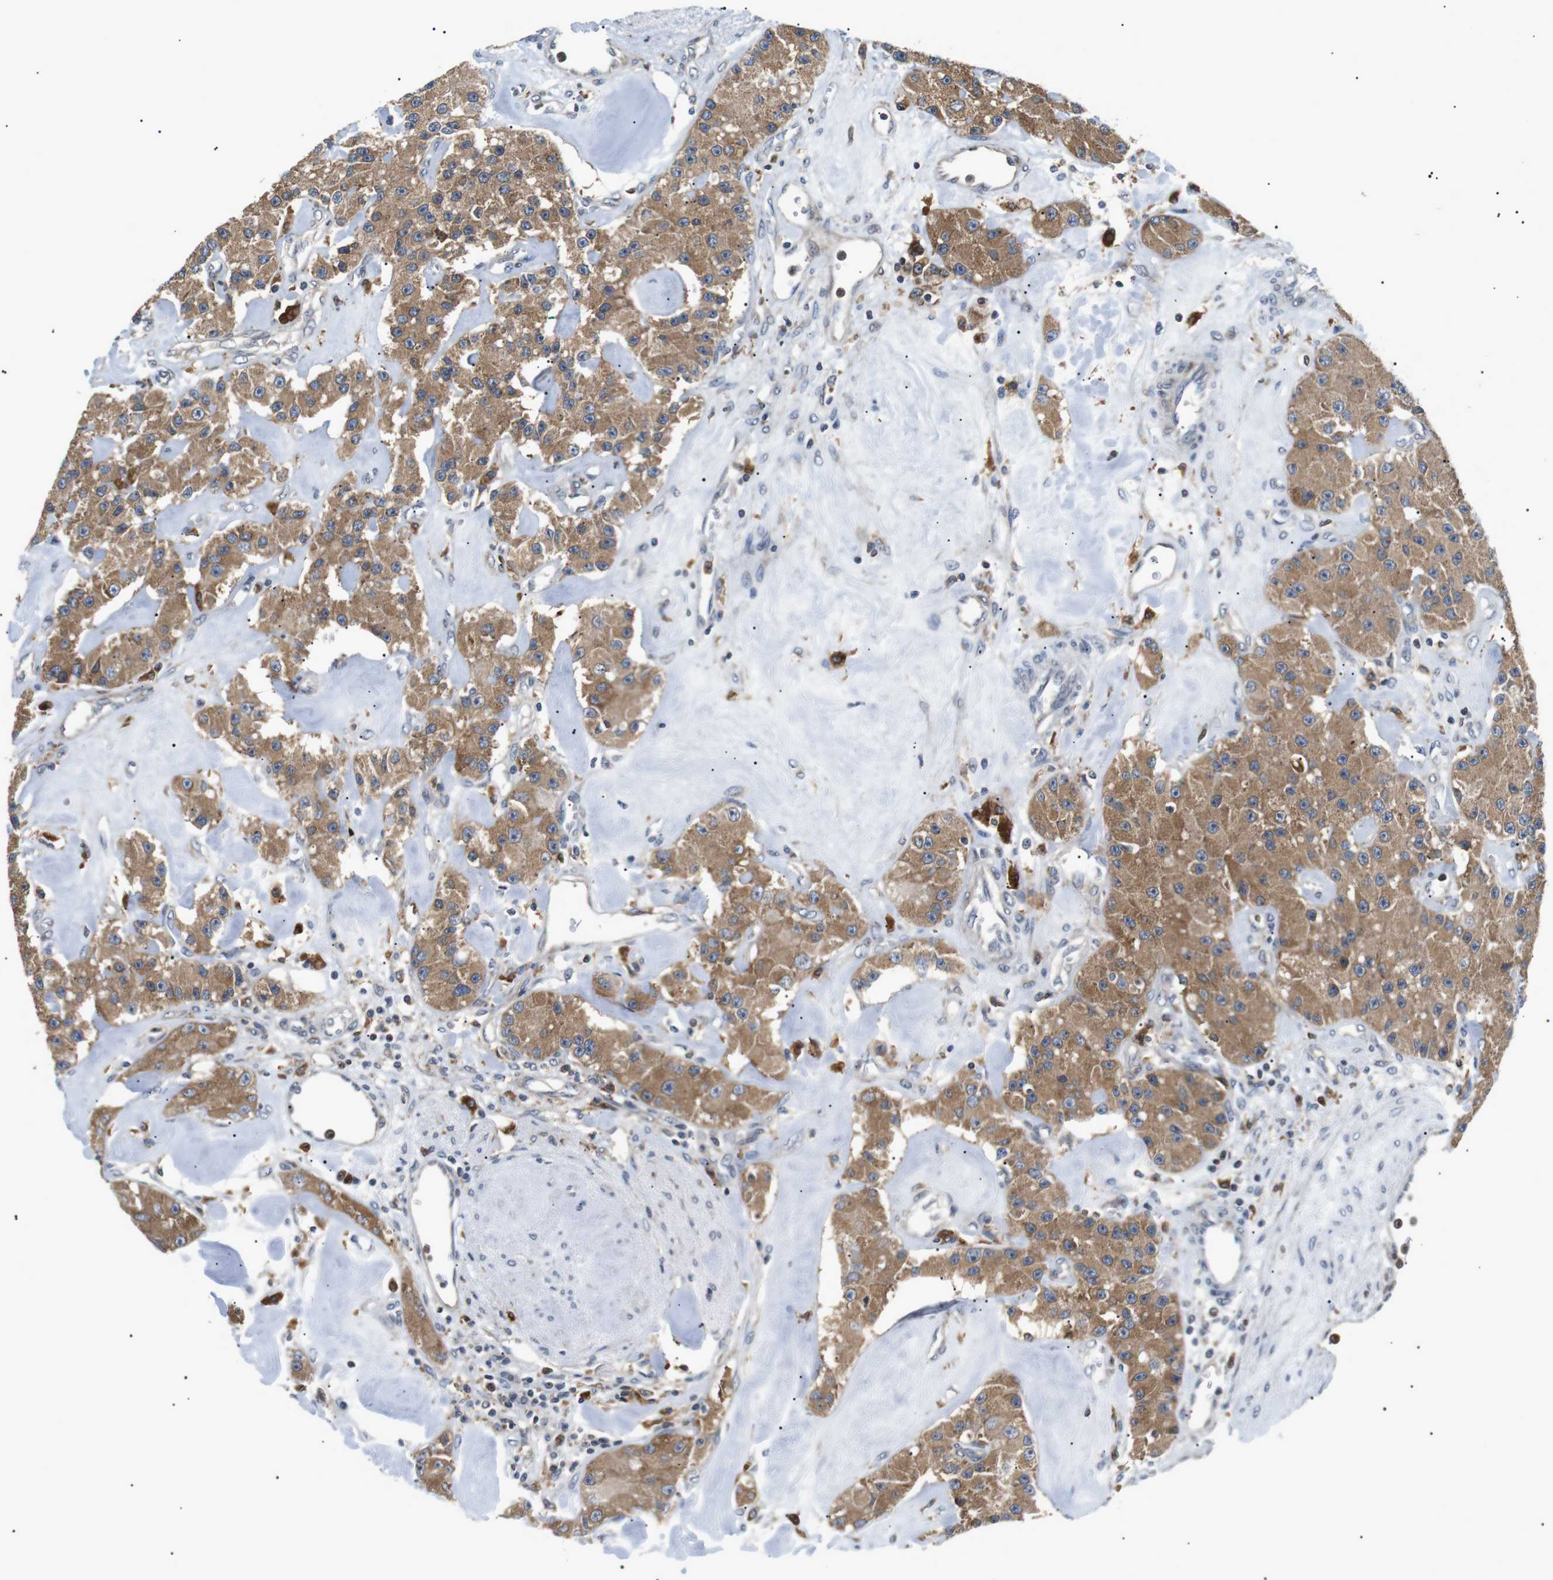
{"staining": {"intensity": "moderate", "quantity": ">75%", "location": "cytoplasmic/membranous"}, "tissue": "carcinoid", "cell_type": "Tumor cells", "image_type": "cancer", "snomed": [{"axis": "morphology", "description": "Carcinoid, malignant, NOS"}, {"axis": "topography", "description": "Pancreas"}], "caption": "IHC histopathology image of neoplastic tissue: human carcinoid (malignant) stained using immunohistochemistry (IHC) reveals medium levels of moderate protein expression localized specifically in the cytoplasmic/membranous of tumor cells, appearing as a cytoplasmic/membranous brown color.", "gene": "RAB9A", "patient": {"sex": "male", "age": 41}}